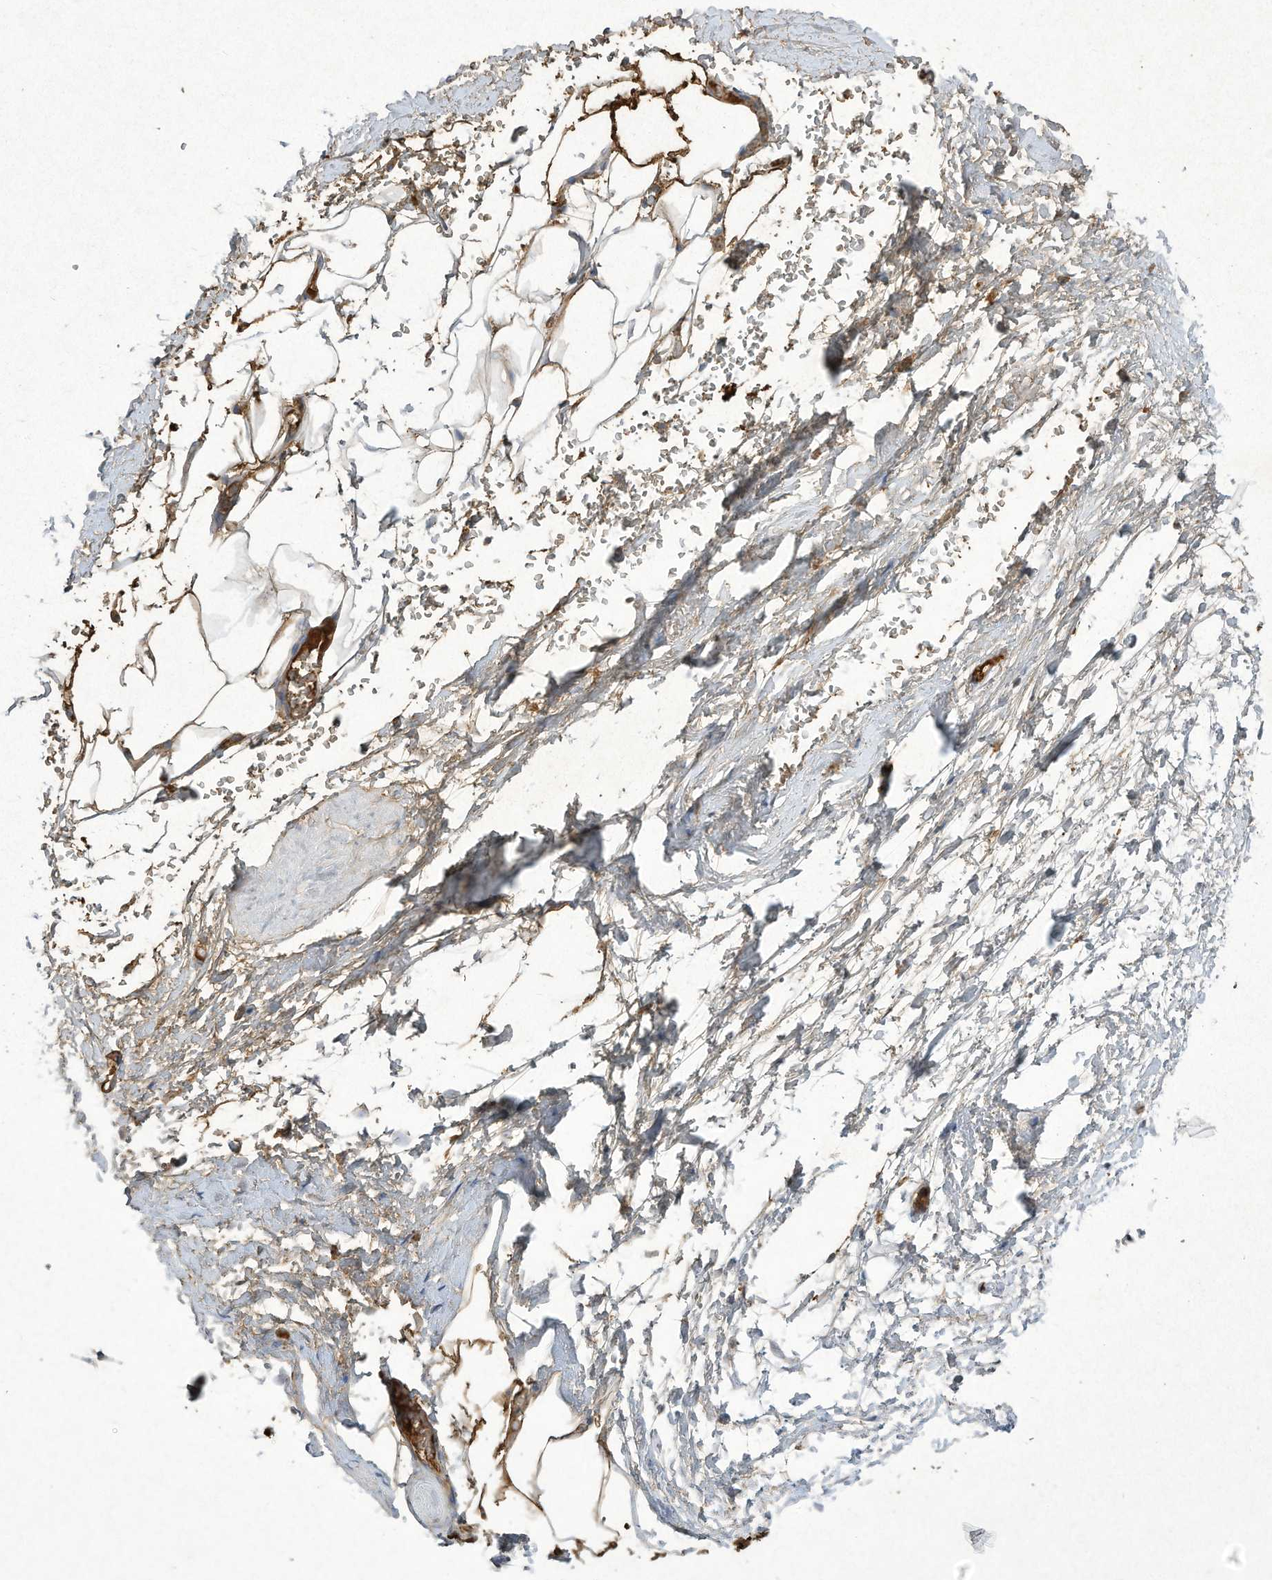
{"staining": {"intensity": "moderate", "quantity": "<25%", "location": "cytoplasmic/membranous"}, "tissue": "adipose tissue", "cell_type": "Adipocytes", "image_type": "normal", "snomed": [{"axis": "morphology", "description": "Normal tissue, NOS"}, {"axis": "morphology", "description": "Adenocarcinoma, Low grade"}, {"axis": "topography", "description": "Prostate"}, {"axis": "topography", "description": "Peripheral nerve tissue"}], "caption": "Unremarkable adipose tissue demonstrates moderate cytoplasmic/membranous staining in about <25% of adipocytes The protein is shown in brown color, while the nuclei are stained blue..", "gene": "HAS3", "patient": {"sex": "male", "age": 63}}